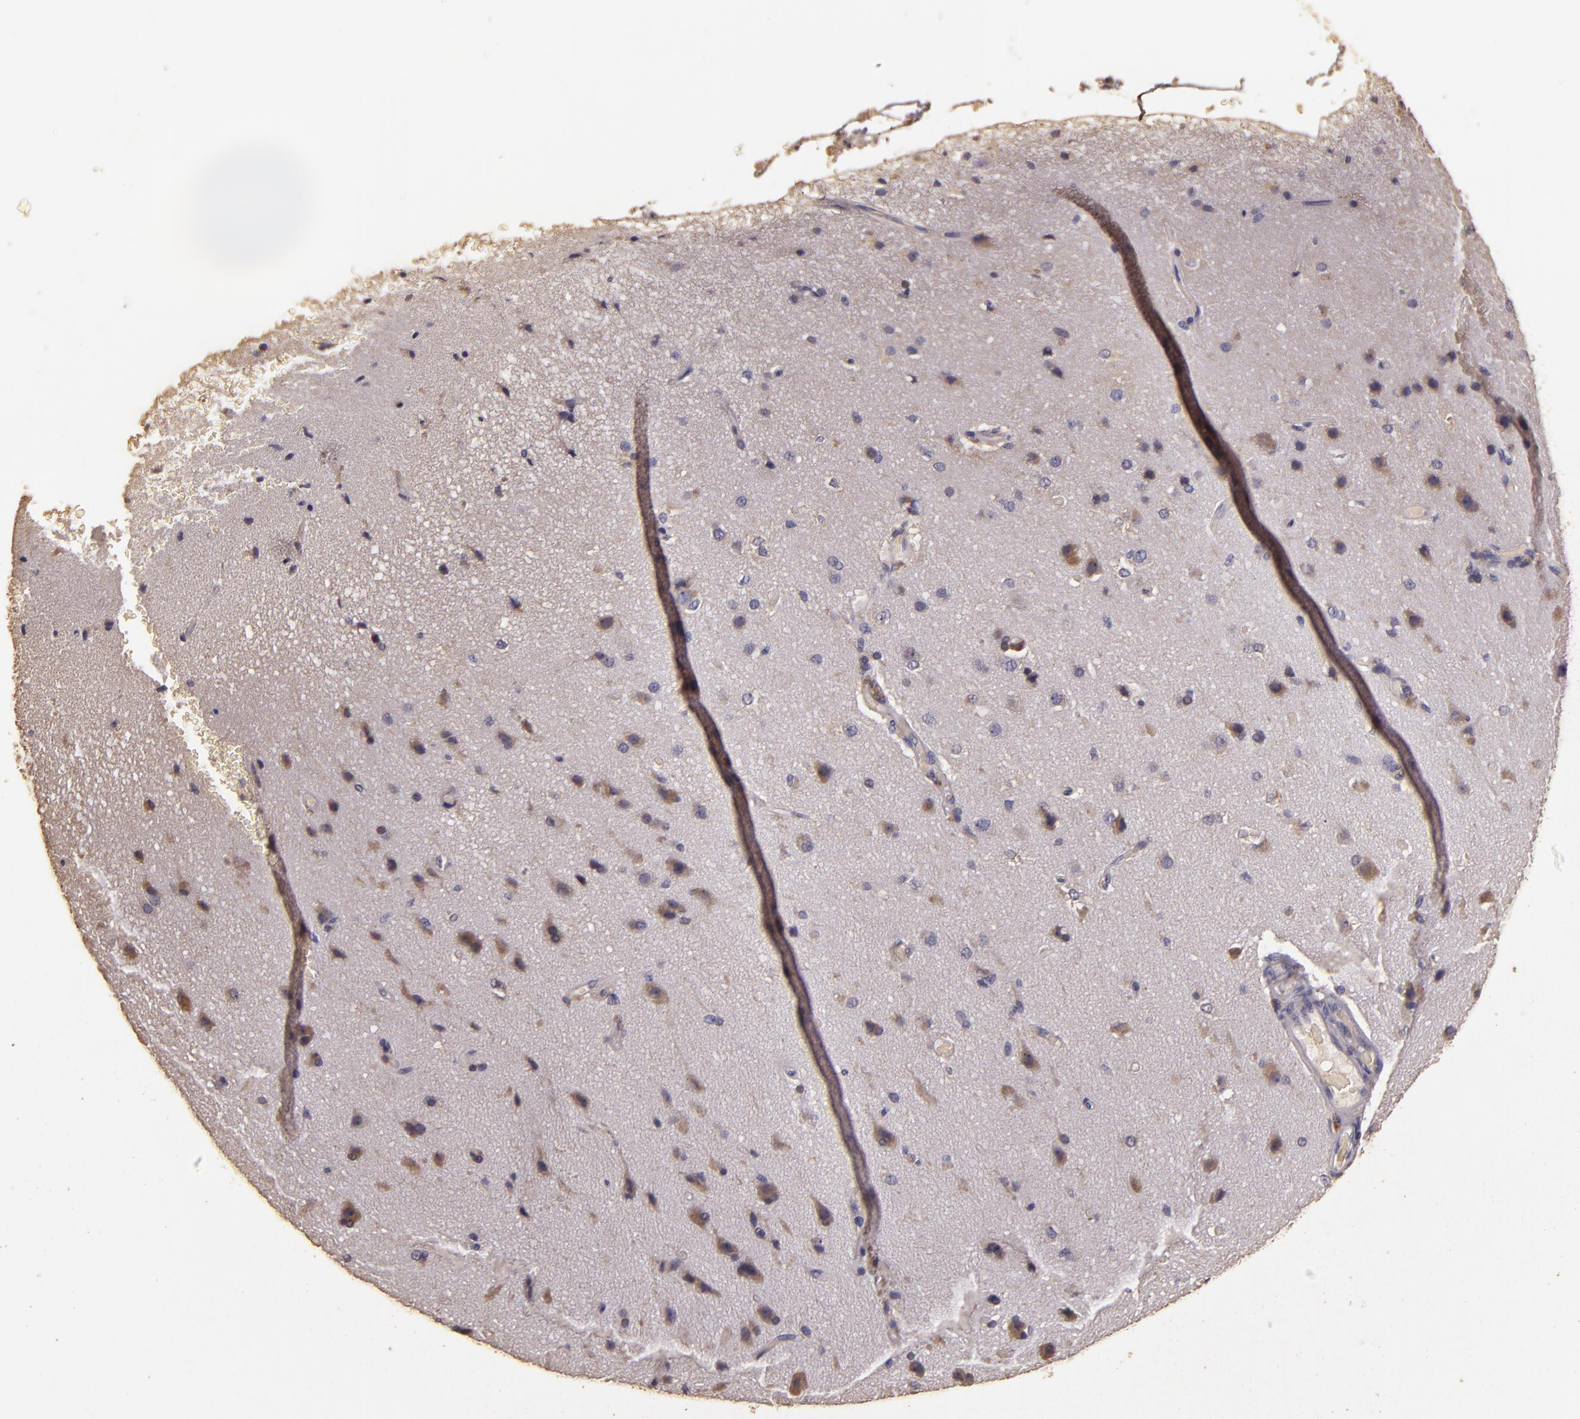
{"staining": {"intensity": "negative", "quantity": "none", "location": "none"}, "tissue": "cerebral cortex", "cell_type": "Endothelial cells", "image_type": "normal", "snomed": [{"axis": "morphology", "description": "Normal tissue, NOS"}, {"axis": "morphology", "description": "Glioma, malignant, High grade"}, {"axis": "topography", "description": "Cerebral cortex"}], "caption": "A high-resolution image shows immunohistochemistry staining of benign cerebral cortex, which demonstrates no significant expression in endothelial cells.", "gene": "BCL2L13", "patient": {"sex": "male", "age": 77}}